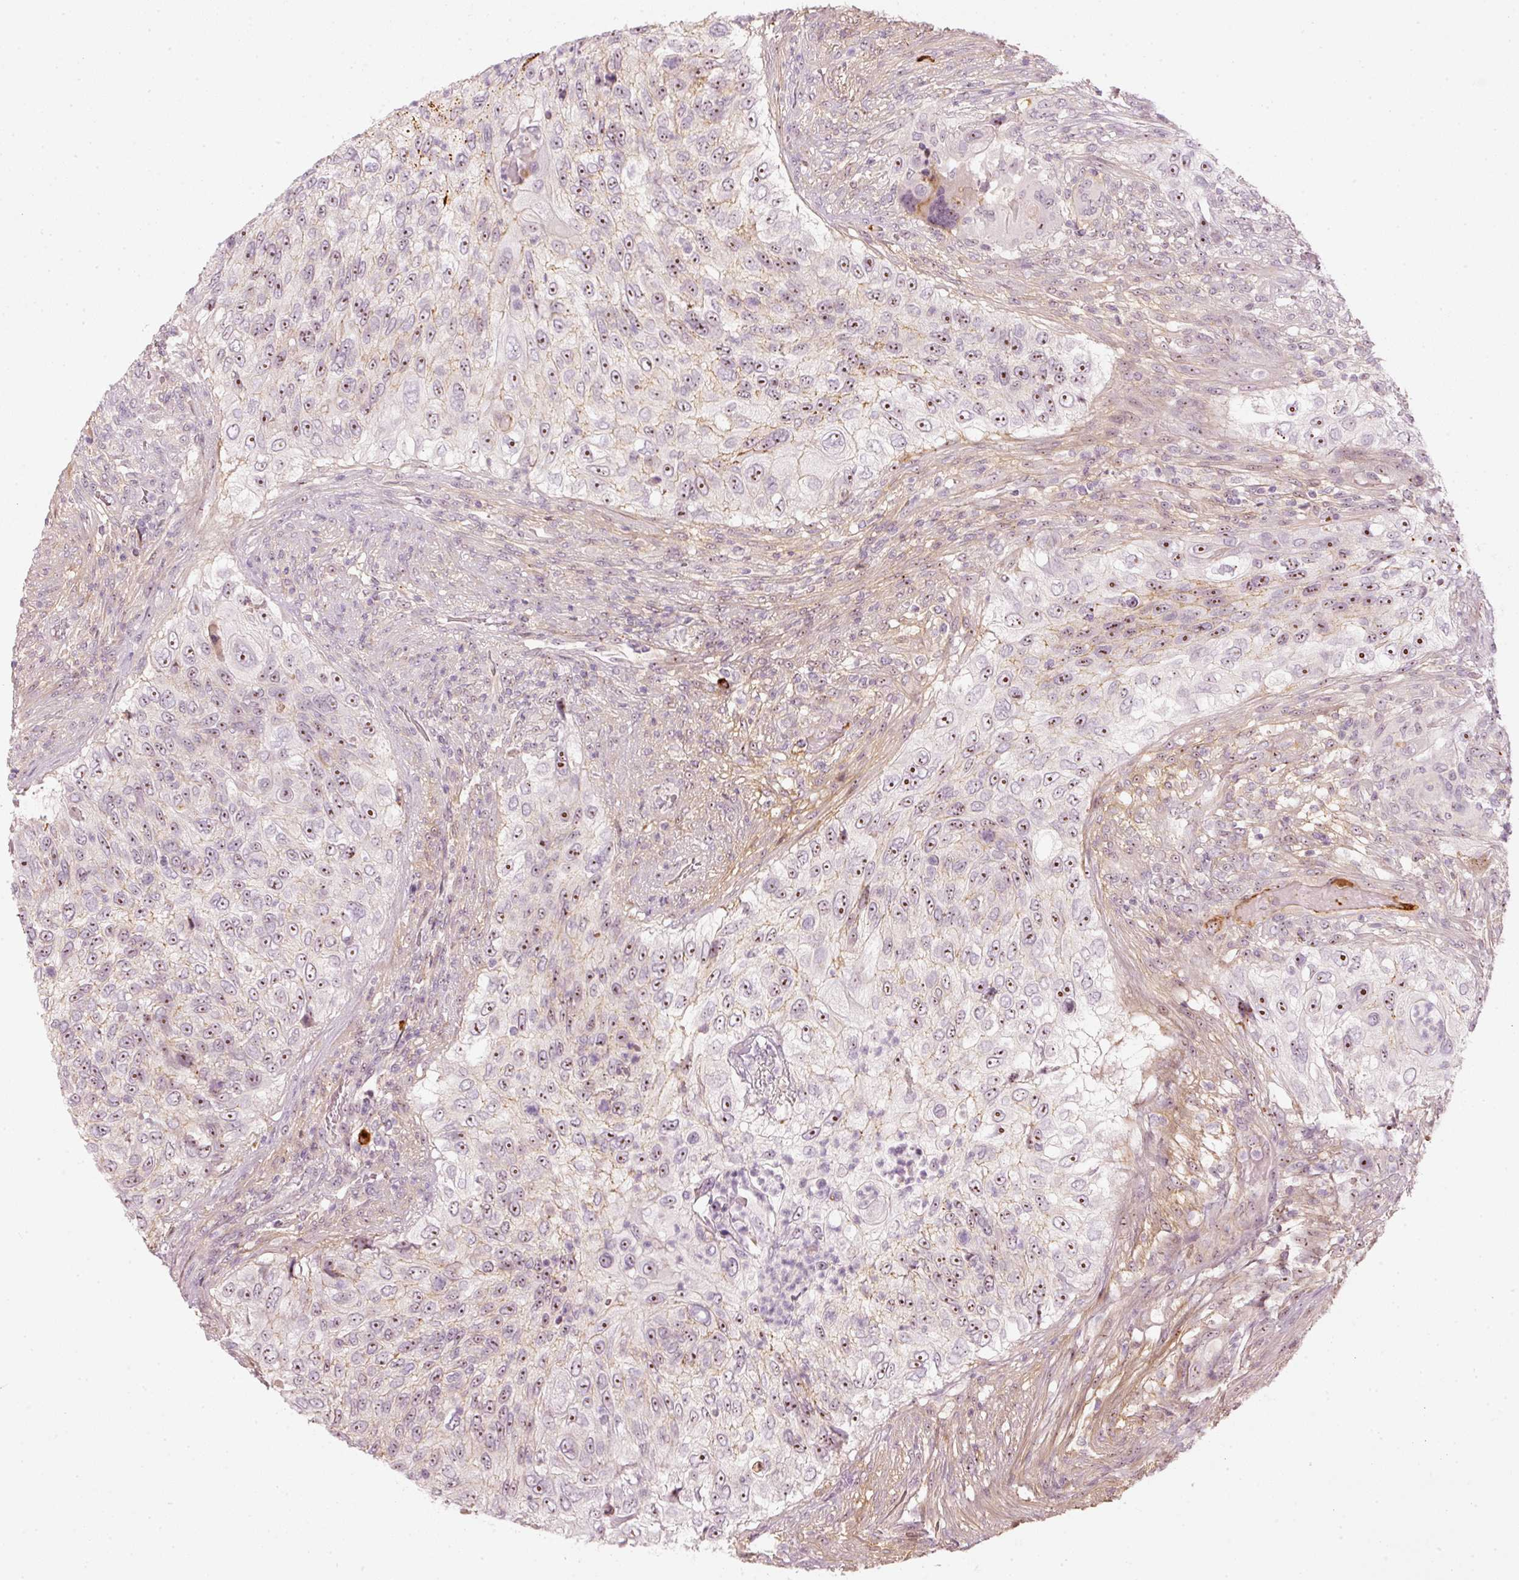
{"staining": {"intensity": "moderate", "quantity": "25%-75%", "location": "nuclear"}, "tissue": "urothelial cancer", "cell_type": "Tumor cells", "image_type": "cancer", "snomed": [{"axis": "morphology", "description": "Urothelial carcinoma, High grade"}, {"axis": "topography", "description": "Urinary bladder"}], "caption": "Immunohistochemical staining of urothelial cancer shows medium levels of moderate nuclear expression in about 25%-75% of tumor cells.", "gene": "VCAM1", "patient": {"sex": "female", "age": 60}}